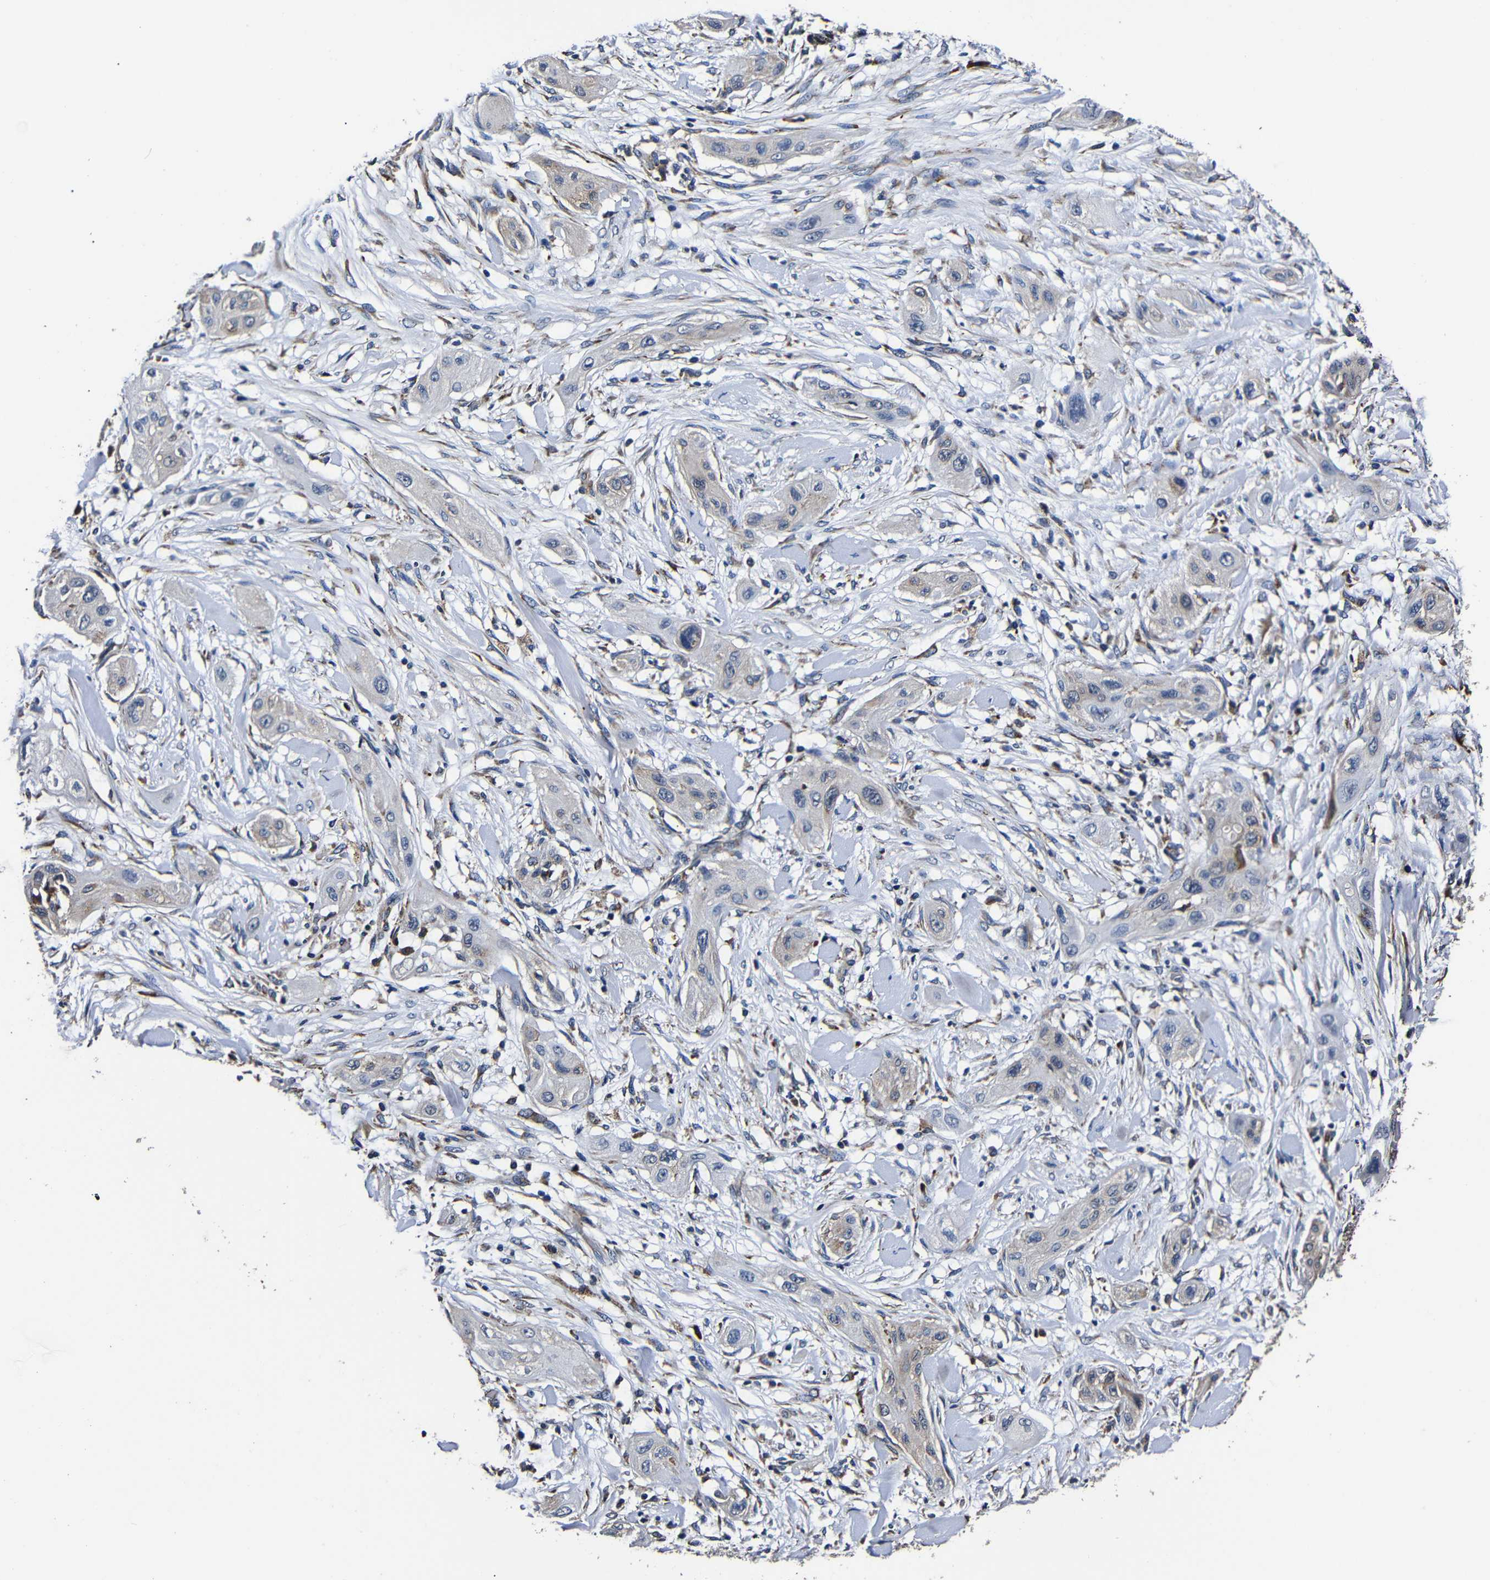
{"staining": {"intensity": "weak", "quantity": "25%-75%", "location": "cytoplasmic/membranous"}, "tissue": "lung cancer", "cell_type": "Tumor cells", "image_type": "cancer", "snomed": [{"axis": "morphology", "description": "Squamous cell carcinoma, NOS"}, {"axis": "topography", "description": "Lung"}], "caption": "The photomicrograph displays staining of squamous cell carcinoma (lung), revealing weak cytoplasmic/membranous protein staining (brown color) within tumor cells.", "gene": "SCN9A", "patient": {"sex": "female", "age": 47}}